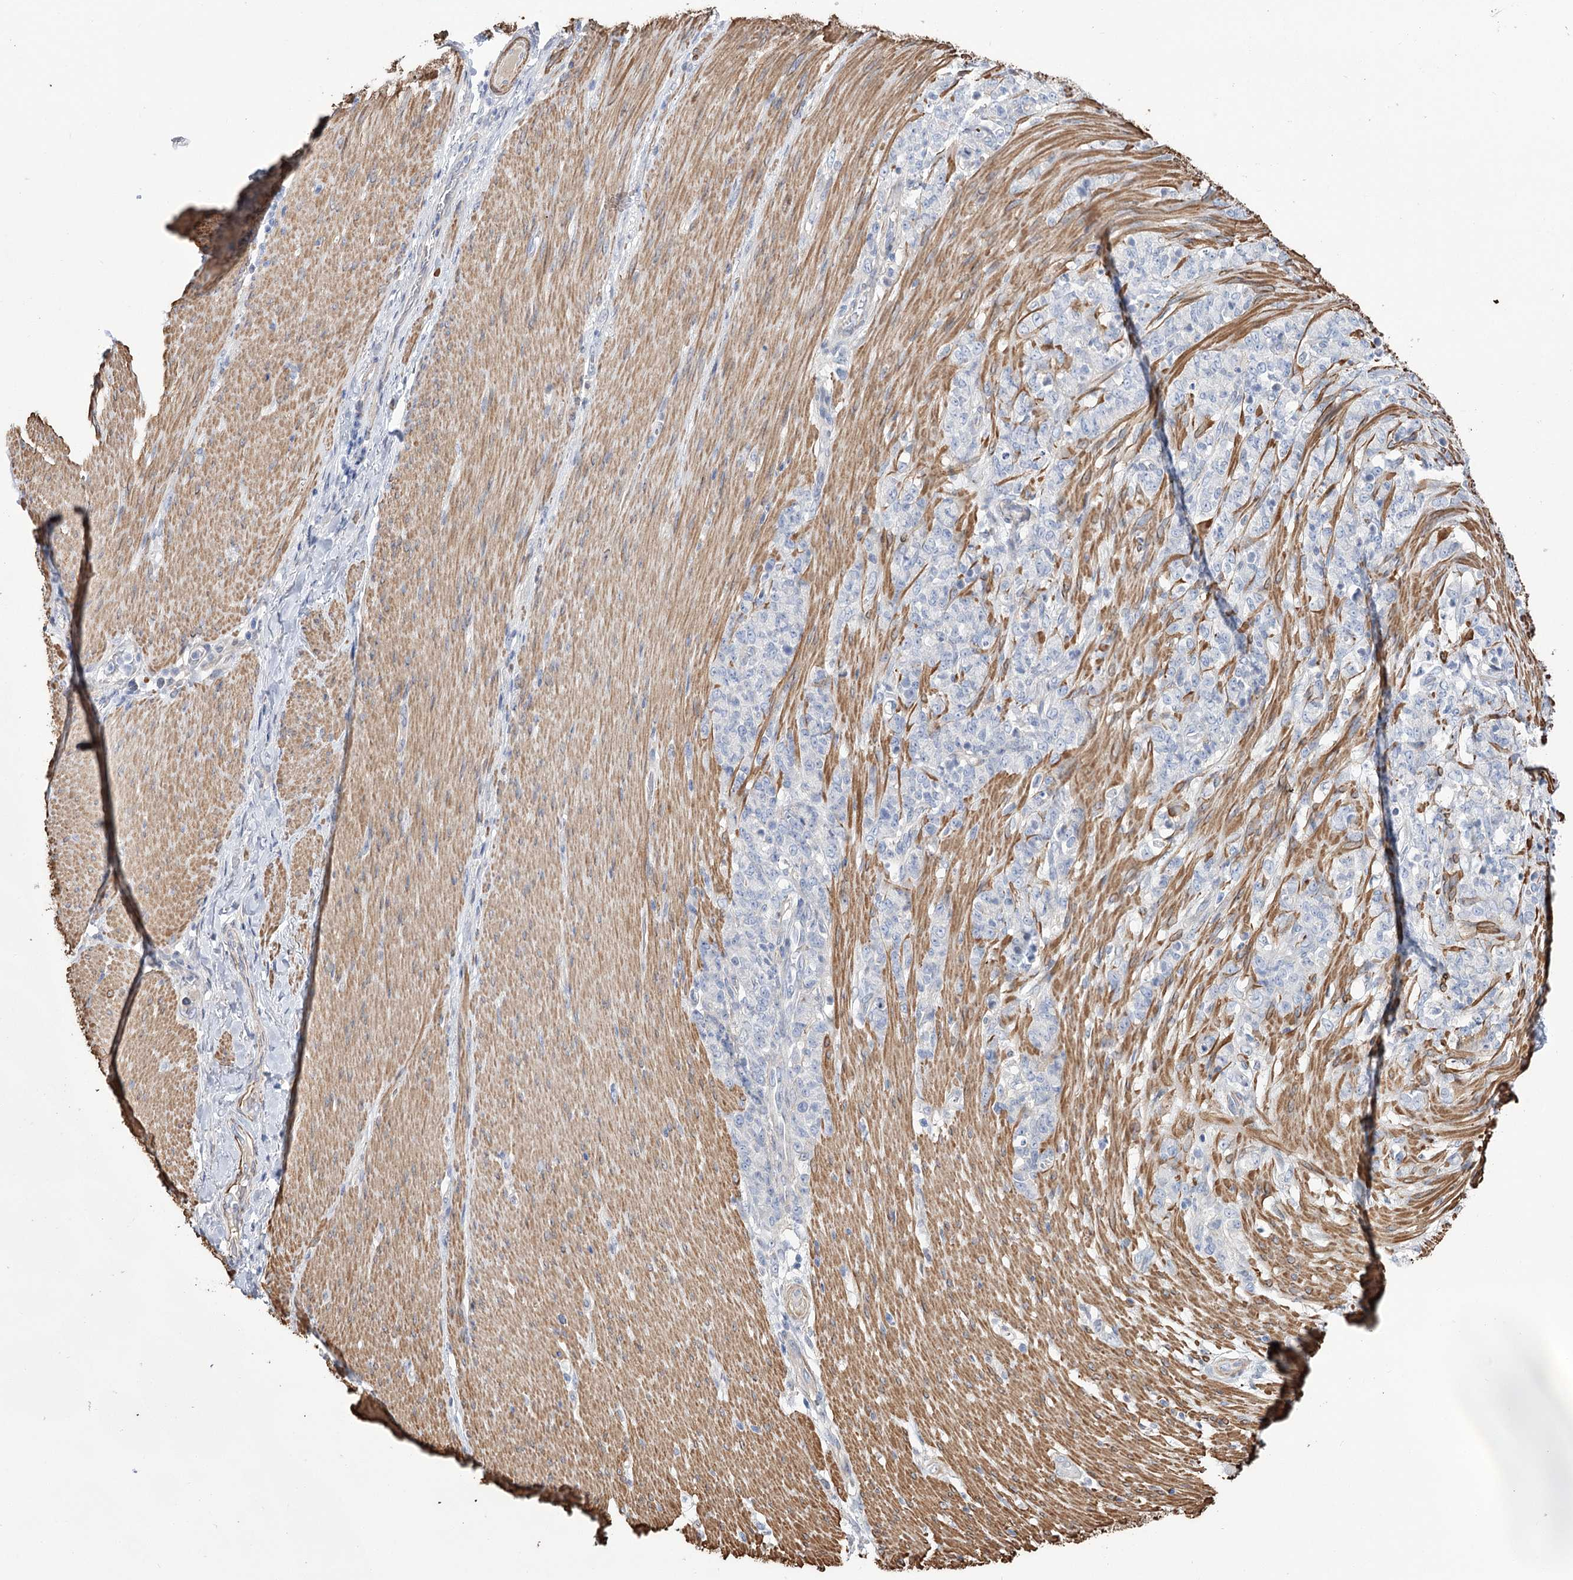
{"staining": {"intensity": "negative", "quantity": "none", "location": "none"}, "tissue": "stomach cancer", "cell_type": "Tumor cells", "image_type": "cancer", "snomed": [{"axis": "morphology", "description": "Adenocarcinoma, NOS"}, {"axis": "topography", "description": "Stomach"}], "caption": "IHC histopathology image of neoplastic tissue: human stomach cancer (adenocarcinoma) stained with DAB (3,3'-diaminobenzidine) reveals no significant protein expression in tumor cells.", "gene": "WASHC3", "patient": {"sex": "female", "age": 79}}